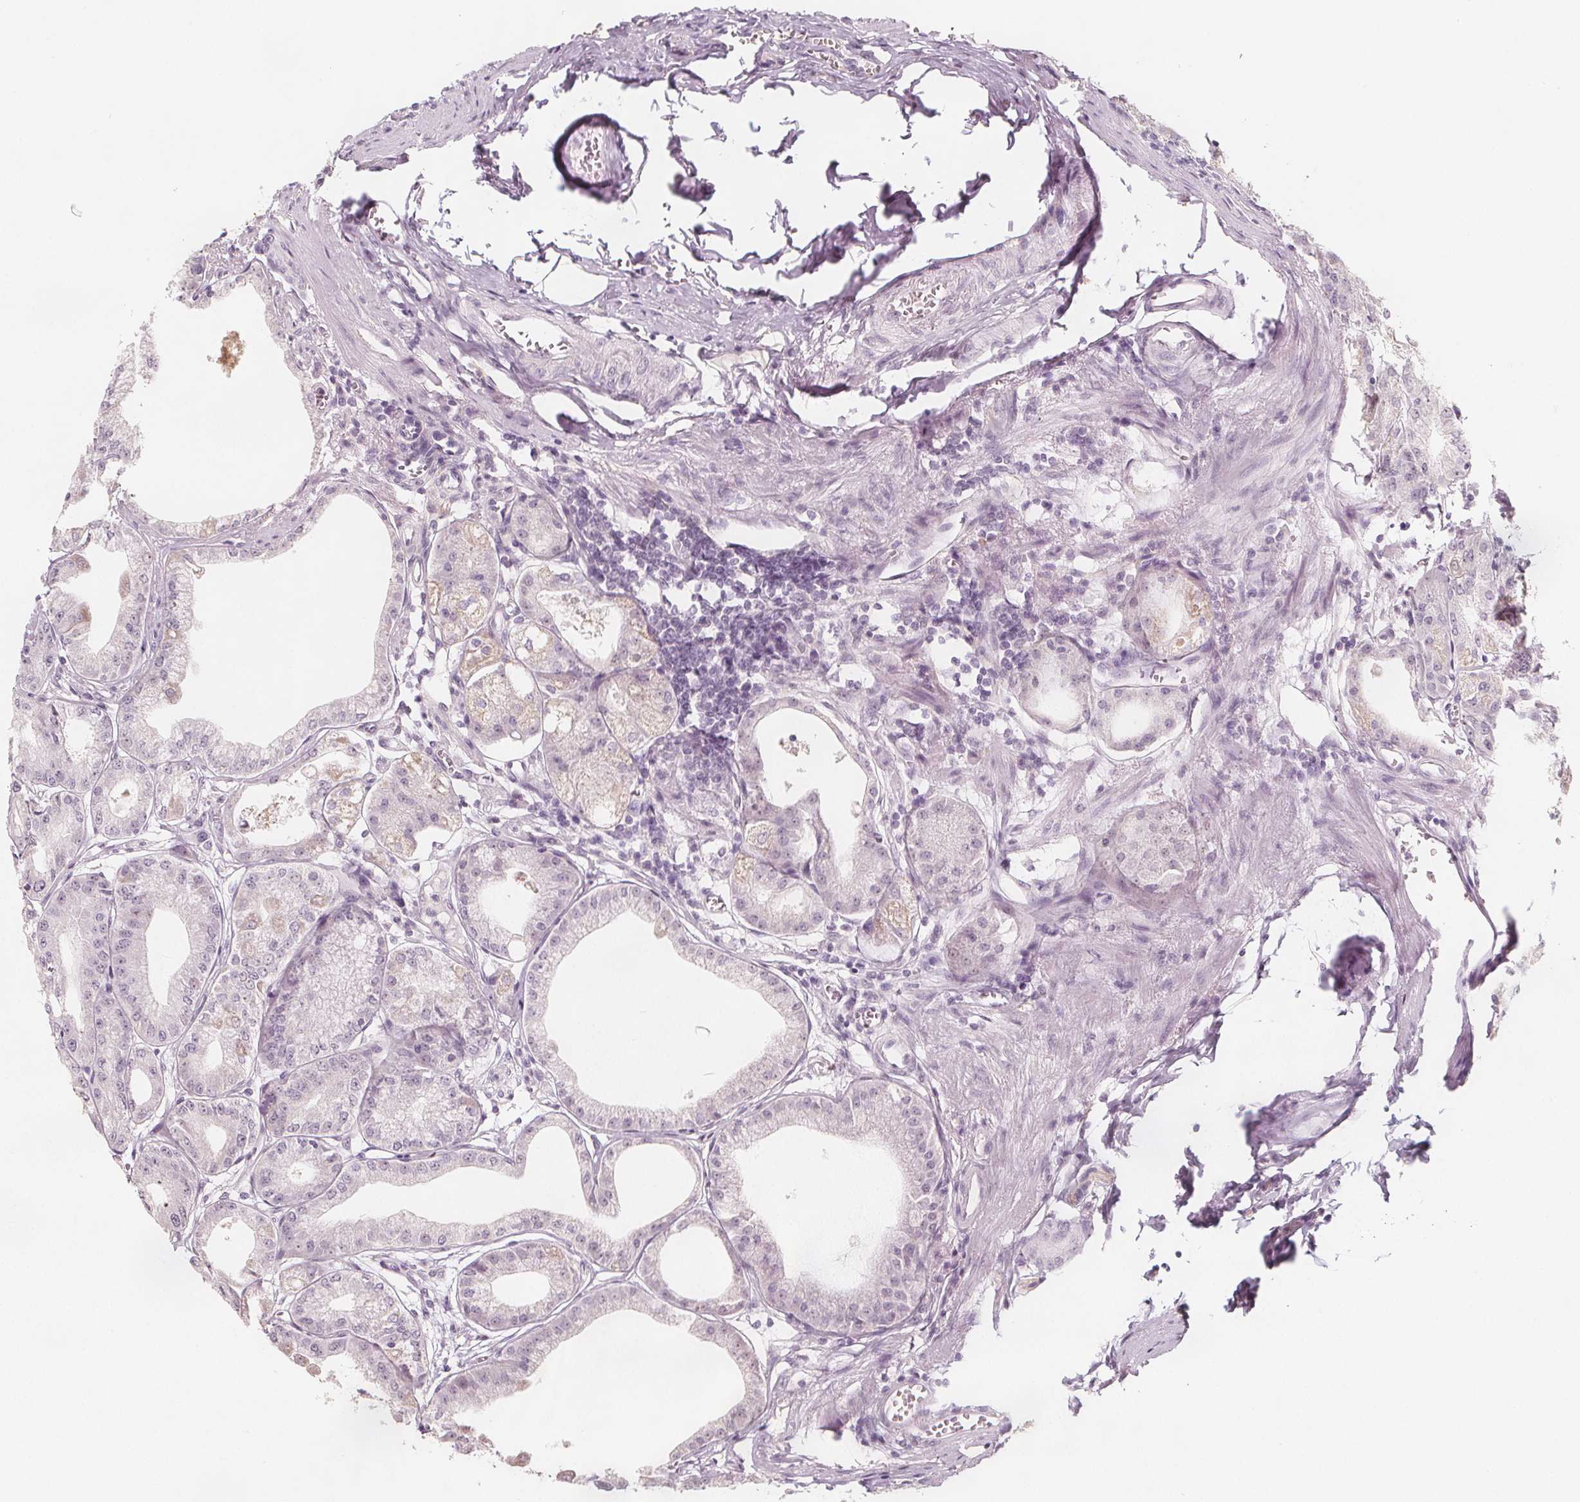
{"staining": {"intensity": "negative", "quantity": "none", "location": "none"}, "tissue": "stomach", "cell_type": "Glandular cells", "image_type": "normal", "snomed": [{"axis": "morphology", "description": "Normal tissue, NOS"}, {"axis": "topography", "description": "Stomach, lower"}], "caption": "Stomach stained for a protein using immunohistochemistry demonstrates no expression glandular cells.", "gene": "C1orf167", "patient": {"sex": "male", "age": 71}}